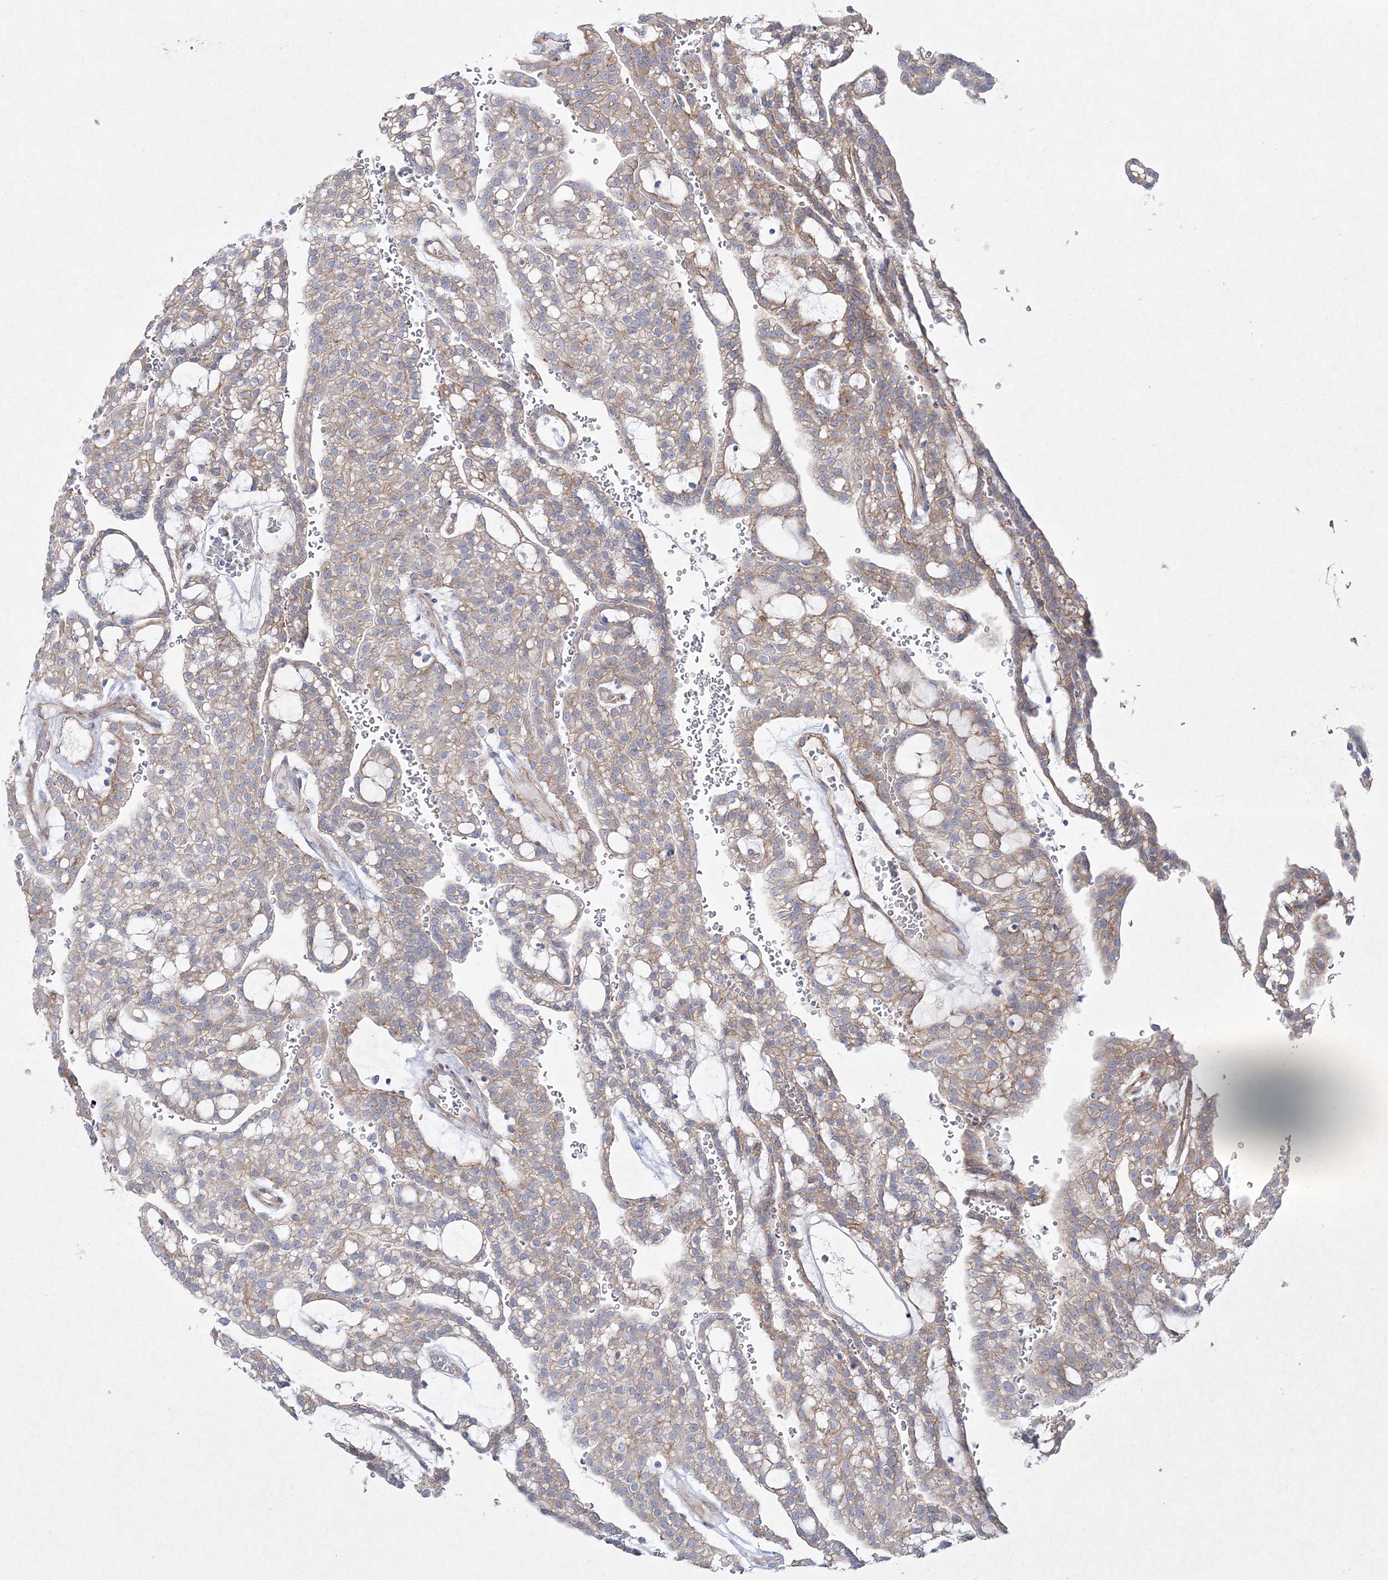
{"staining": {"intensity": "moderate", "quantity": "25%-75%", "location": "cytoplasmic/membranous"}, "tissue": "renal cancer", "cell_type": "Tumor cells", "image_type": "cancer", "snomed": [{"axis": "morphology", "description": "Adenocarcinoma, NOS"}, {"axis": "topography", "description": "Kidney"}], "caption": "This photomicrograph reveals renal cancer (adenocarcinoma) stained with immunohistochemistry (IHC) to label a protein in brown. The cytoplasmic/membranous of tumor cells show moderate positivity for the protein. Nuclei are counter-stained blue.", "gene": "NAA40", "patient": {"sex": "male", "age": 63}}